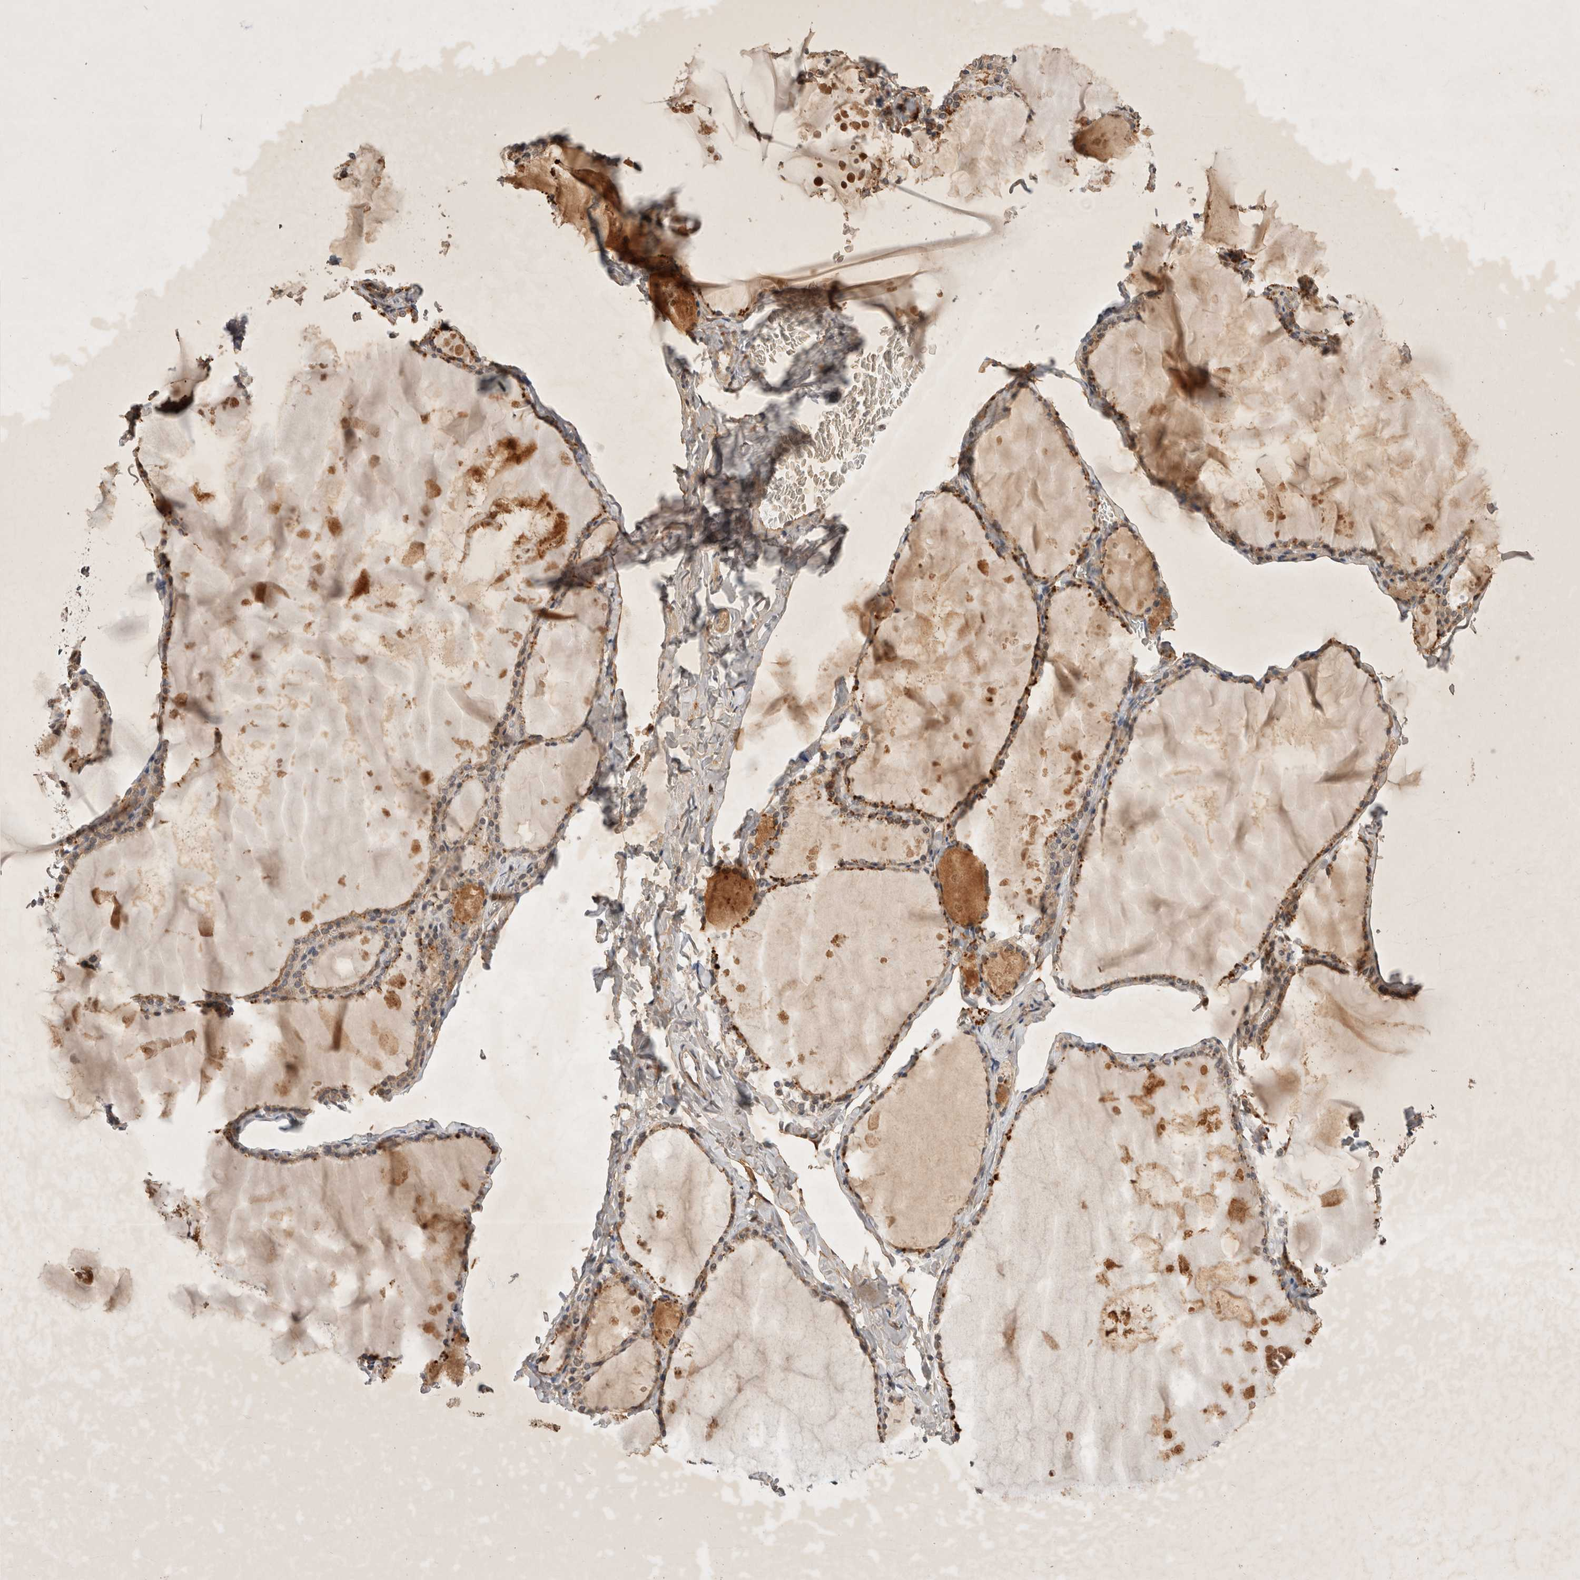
{"staining": {"intensity": "moderate", "quantity": ">75%", "location": "cytoplasmic/membranous"}, "tissue": "thyroid gland", "cell_type": "Glandular cells", "image_type": "normal", "snomed": [{"axis": "morphology", "description": "Normal tissue, NOS"}, {"axis": "topography", "description": "Thyroid gland"}], "caption": "This photomicrograph reveals IHC staining of normal human thyroid gland, with medium moderate cytoplasmic/membranous expression in approximately >75% of glandular cells.", "gene": "YES1", "patient": {"sex": "male", "age": 56}}